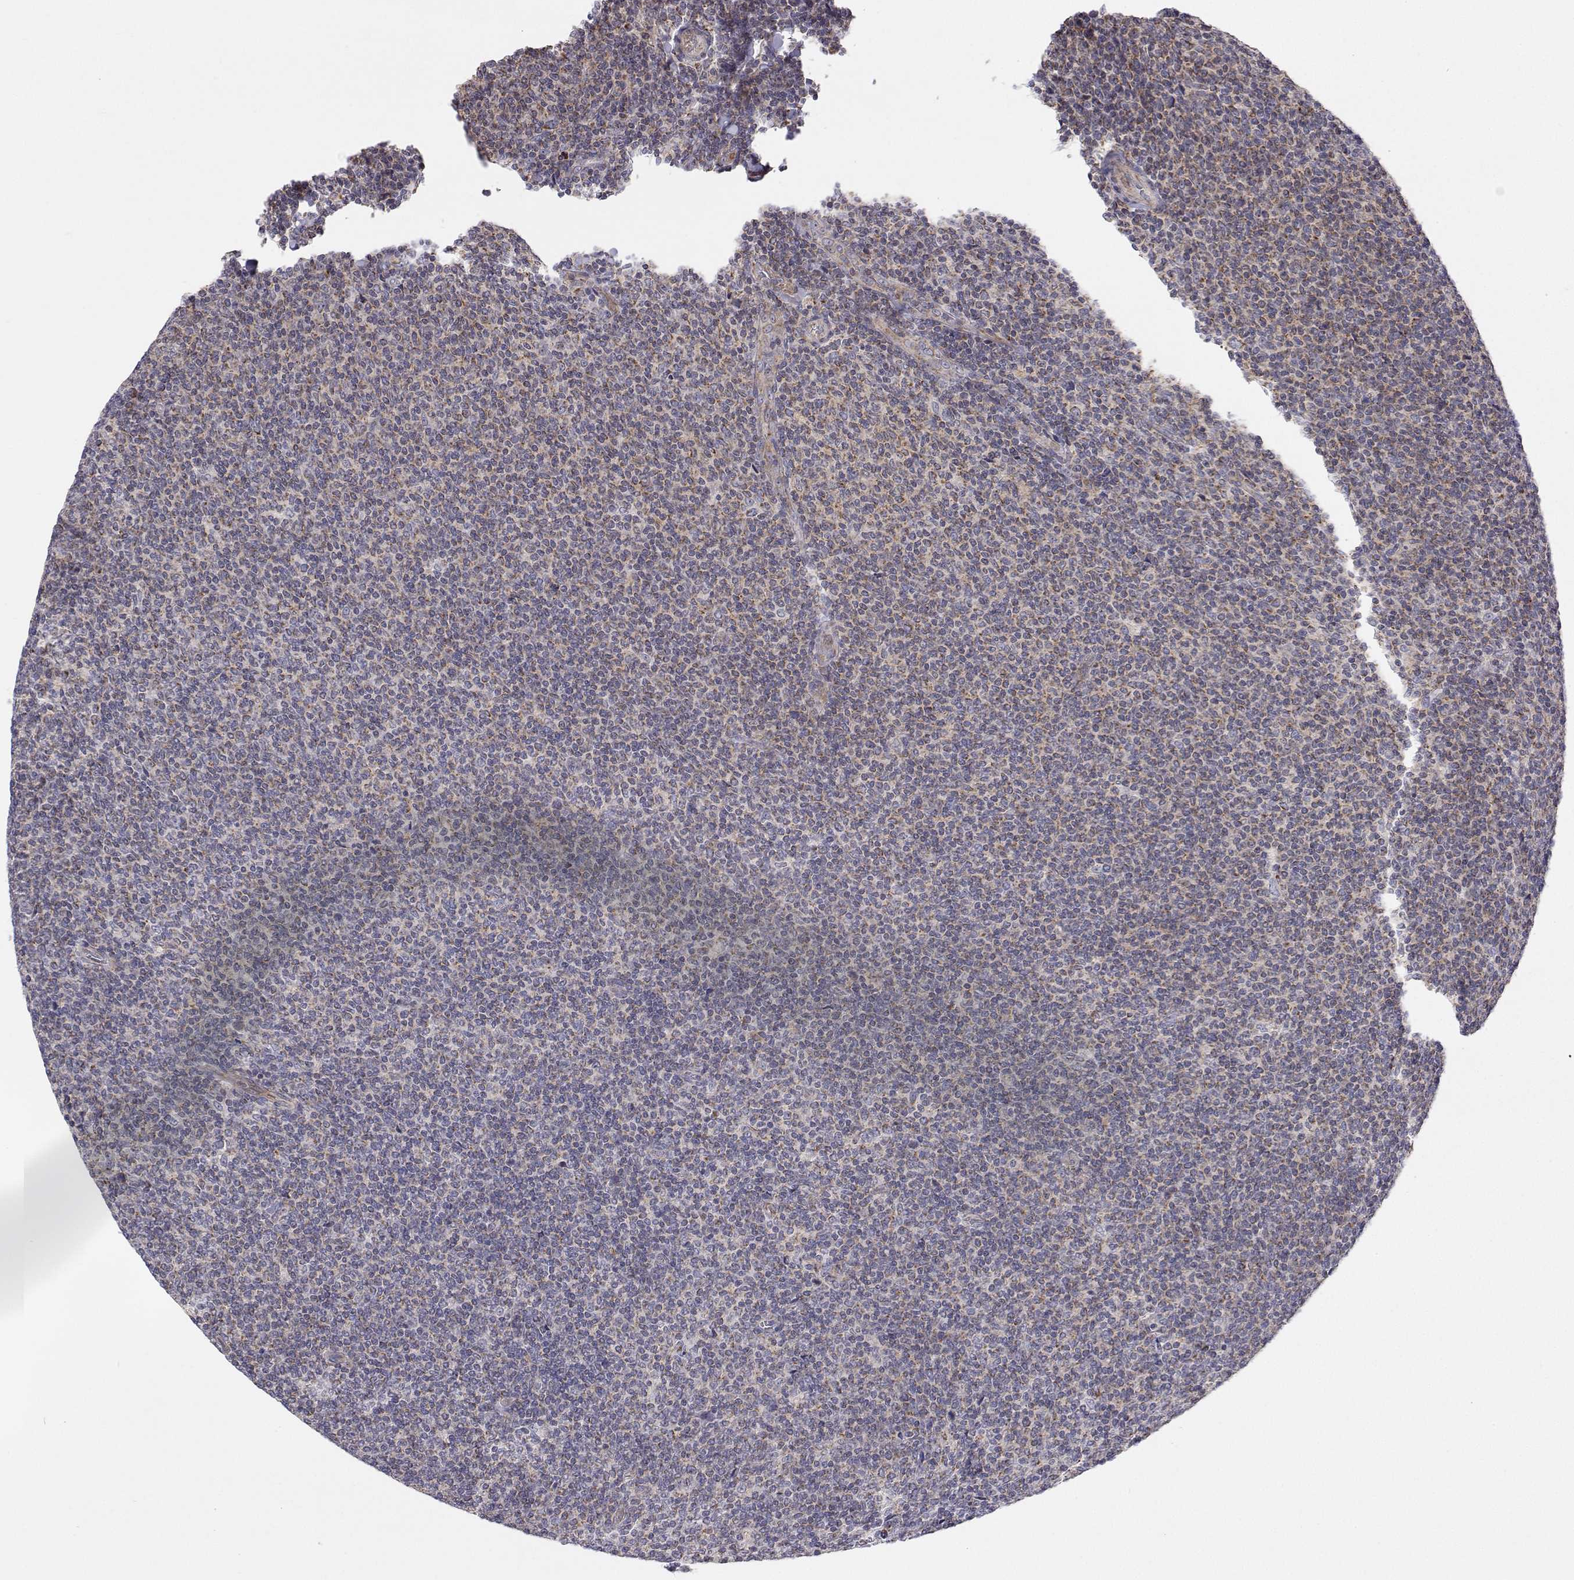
{"staining": {"intensity": "weak", "quantity": "25%-75%", "location": "cytoplasmic/membranous"}, "tissue": "lymphoma", "cell_type": "Tumor cells", "image_type": "cancer", "snomed": [{"axis": "morphology", "description": "Malignant lymphoma, non-Hodgkin's type, Low grade"}, {"axis": "topography", "description": "Lymph node"}], "caption": "Tumor cells display low levels of weak cytoplasmic/membranous positivity in approximately 25%-75% of cells in lymphoma. (Stains: DAB (3,3'-diaminobenzidine) in brown, nuclei in blue, Microscopy: brightfield microscopy at high magnification).", "gene": "MRPL3", "patient": {"sex": "male", "age": 52}}